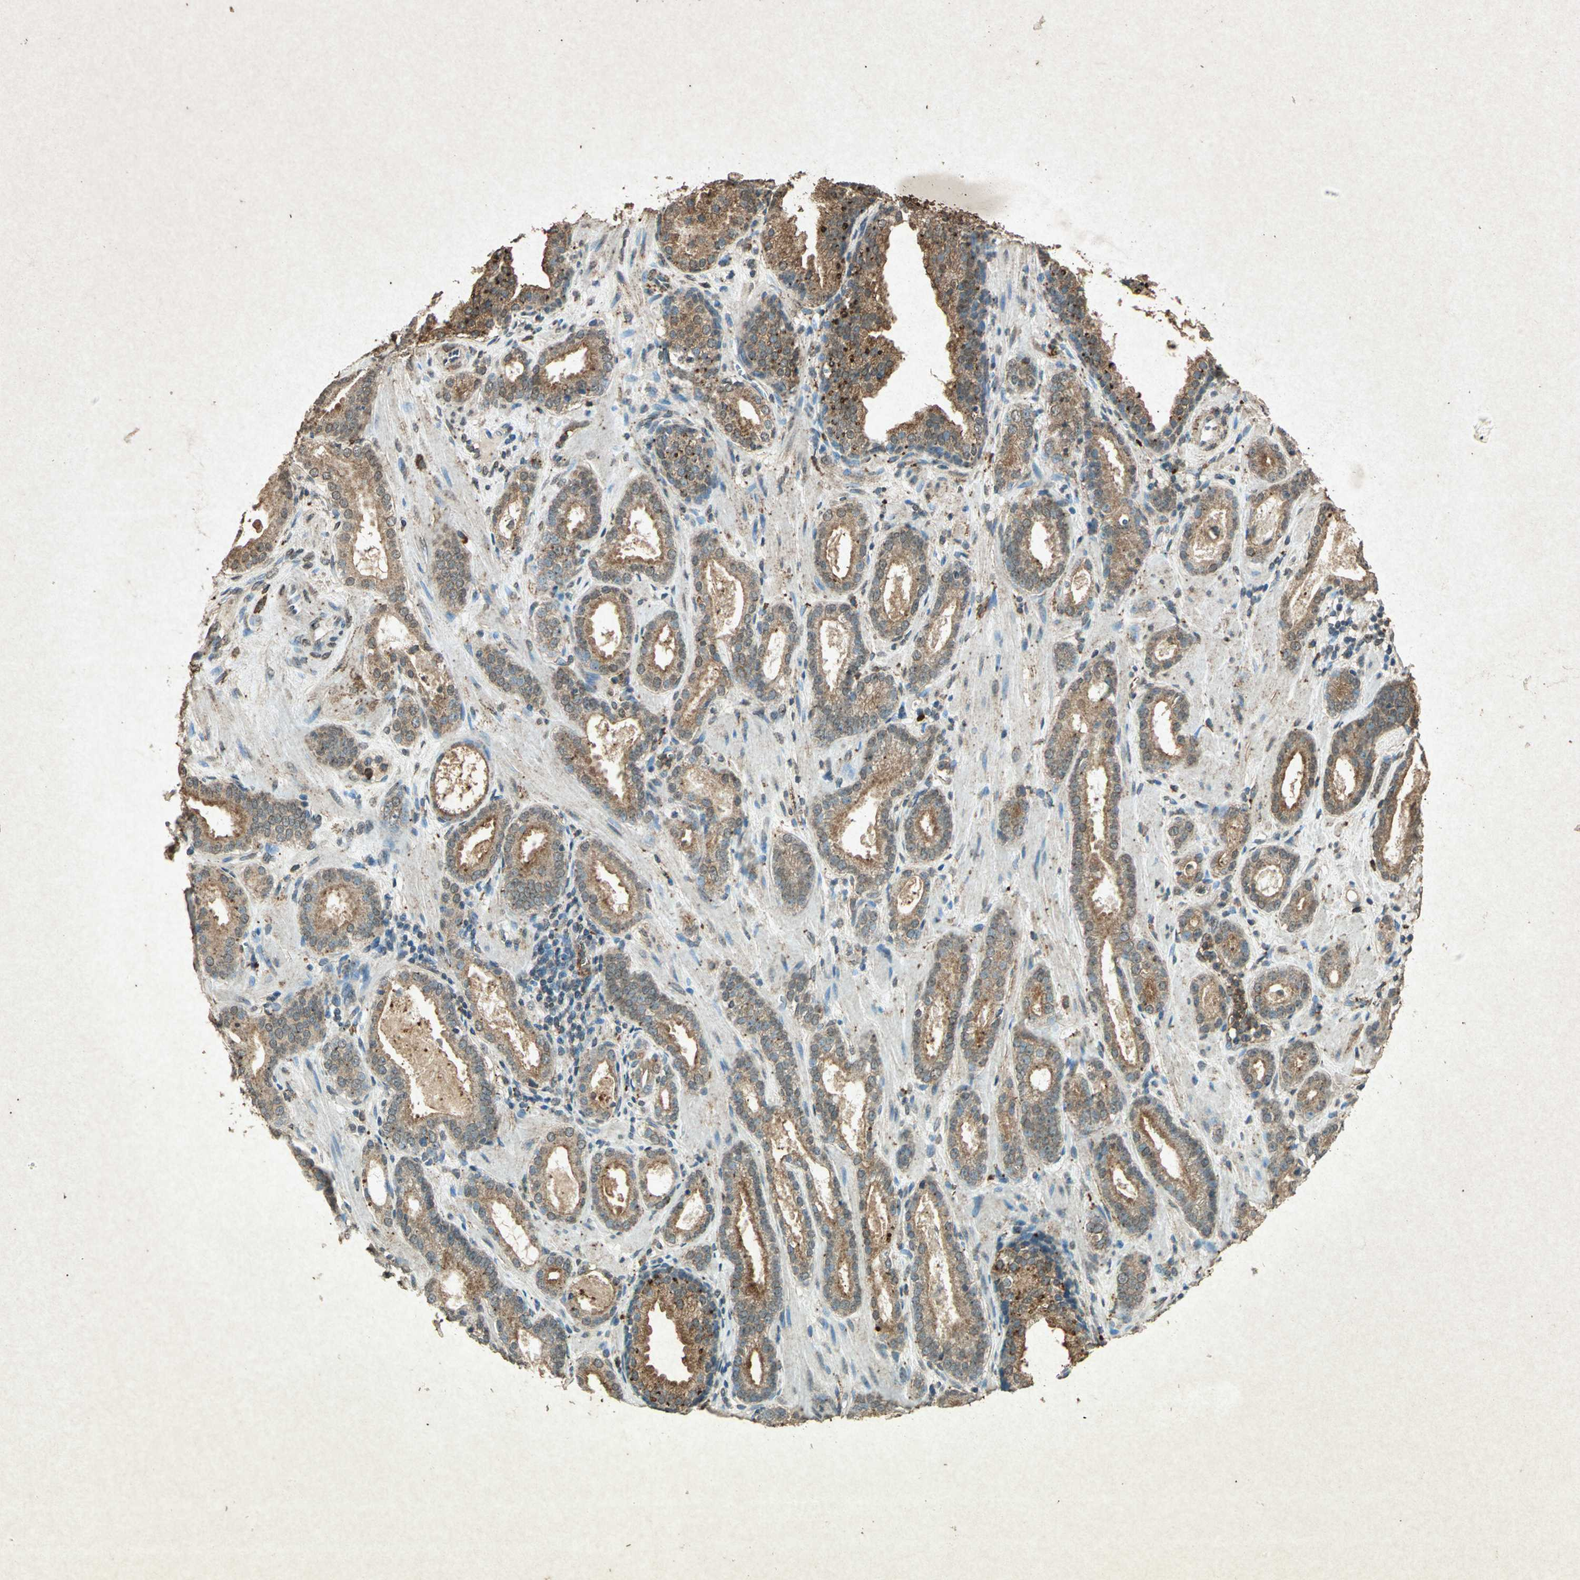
{"staining": {"intensity": "moderate", "quantity": ">75%", "location": "cytoplasmic/membranous"}, "tissue": "prostate cancer", "cell_type": "Tumor cells", "image_type": "cancer", "snomed": [{"axis": "morphology", "description": "Adenocarcinoma, Low grade"}, {"axis": "topography", "description": "Prostate"}], "caption": "IHC image of prostate cancer (low-grade adenocarcinoma) stained for a protein (brown), which demonstrates medium levels of moderate cytoplasmic/membranous staining in approximately >75% of tumor cells.", "gene": "PSEN1", "patient": {"sex": "male", "age": 57}}